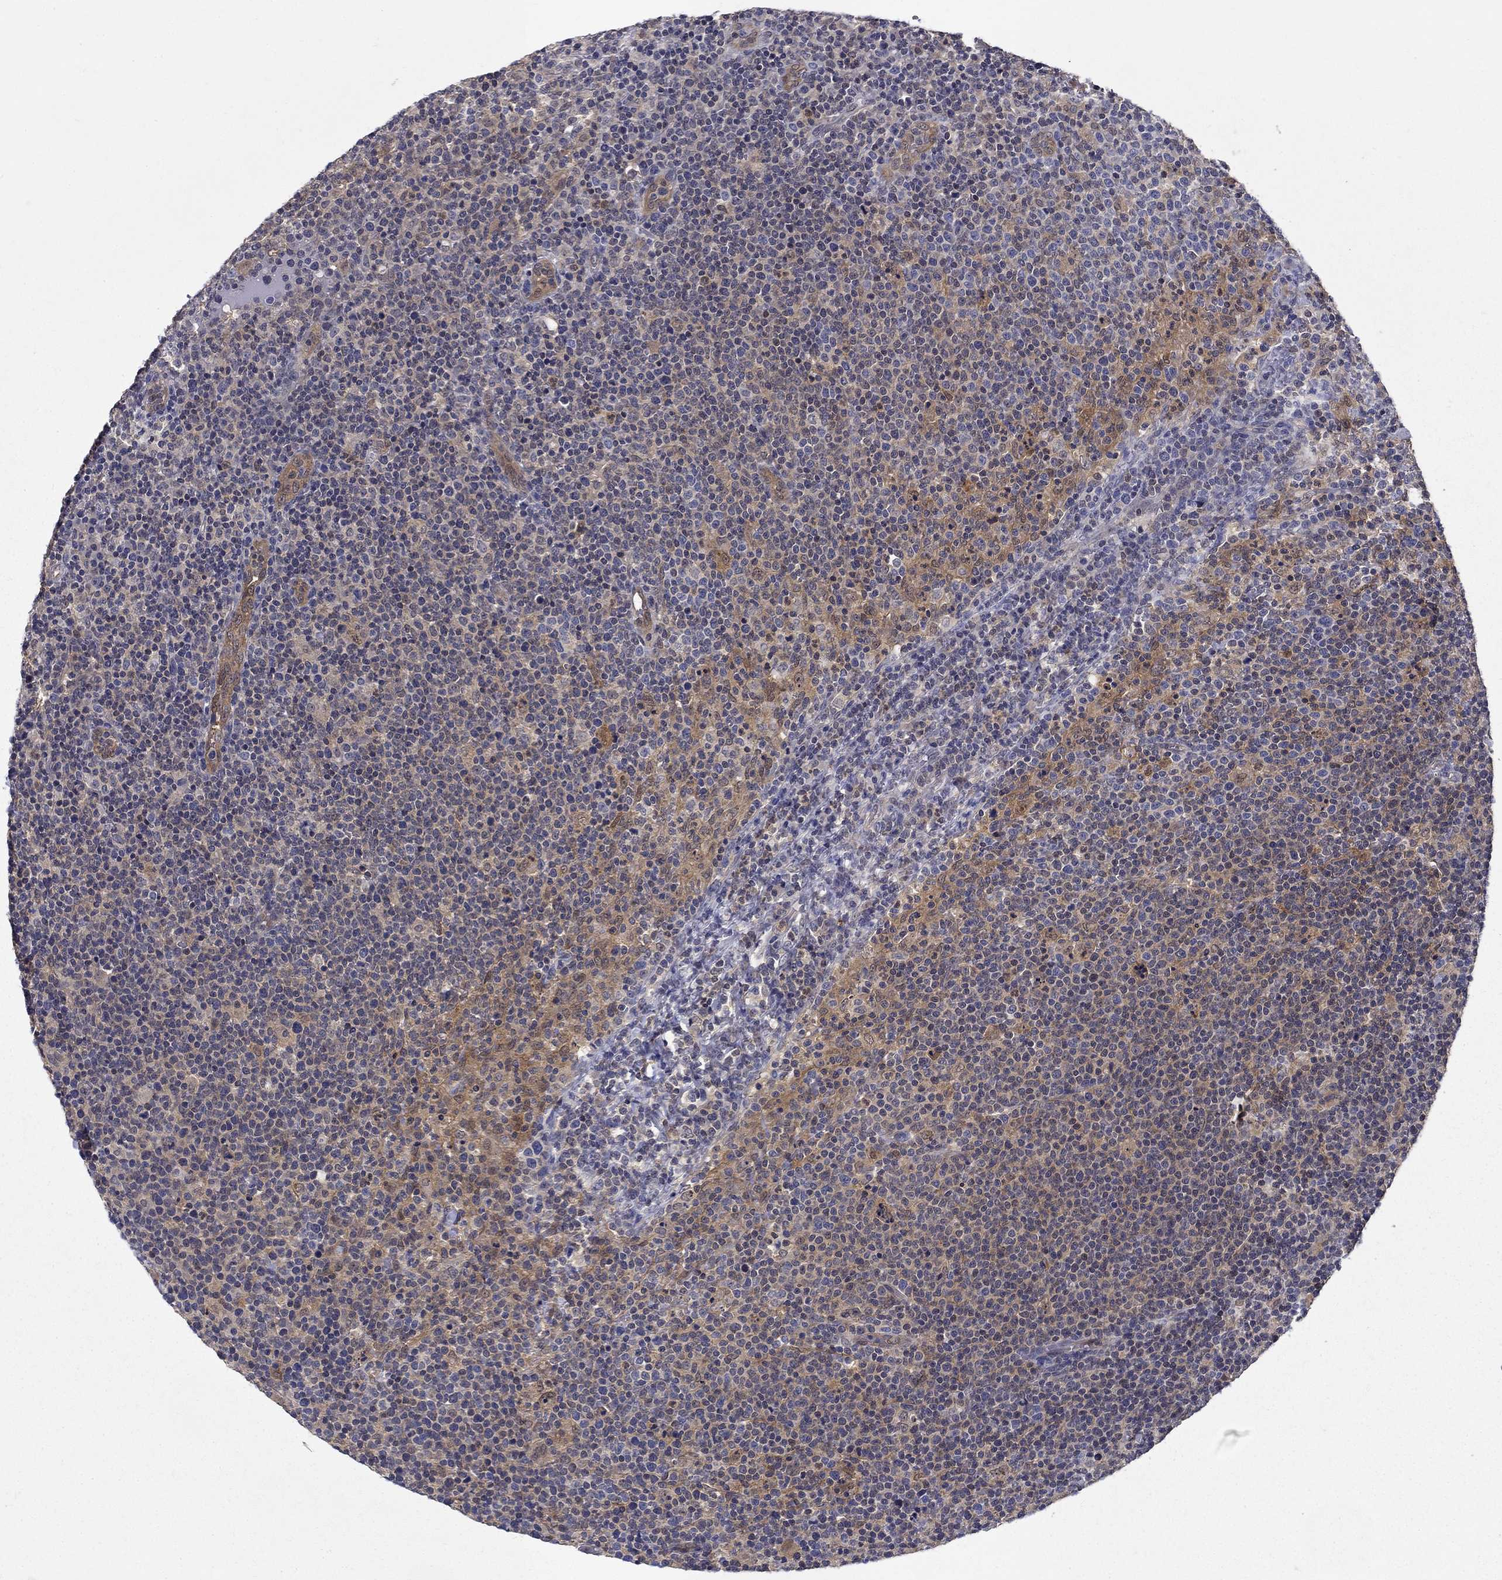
{"staining": {"intensity": "negative", "quantity": "none", "location": "none"}, "tissue": "lymphoma", "cell_type": "Tumor cells", "image_type": "cancer", "snomed": [{"axis": "morphology", "description": "Malignant lymphoma, non-Hodgkin's type, High grade"}, {"axis": "topography", "description": "Lymph node"}], "caption": "A micrograph of lymphoma stained for a protein displays no brown staining in tumor cells.", "gene": "GLTP", "patient": {"sex": "male", "age": 61}}